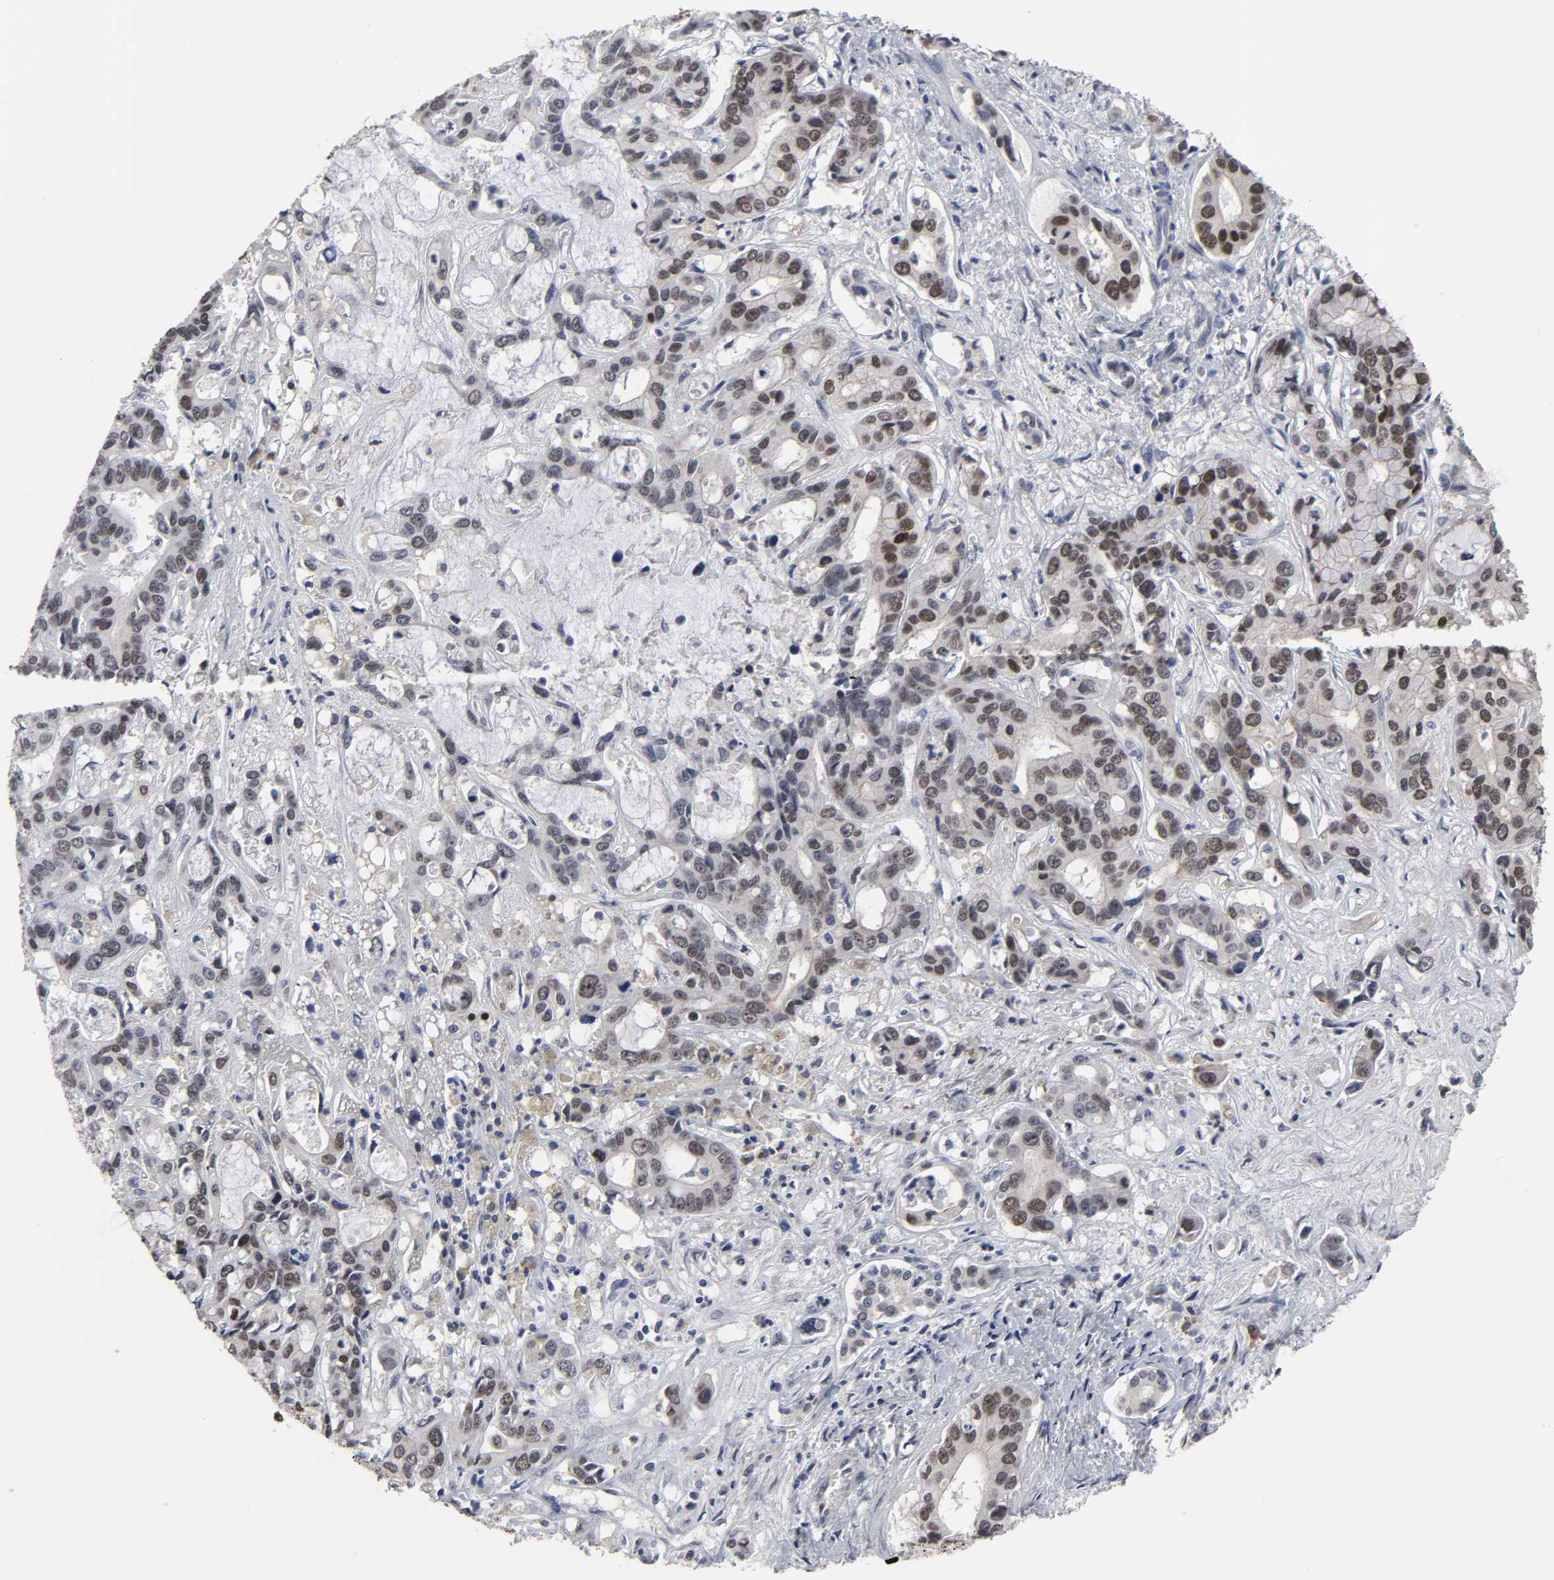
{"staining": {"intensity": "moderate", "quantity": "25%-75%", "location": "nuclear"}, "tissue": "liver cancer", "cell_type": "Tumor cells", "image_type": "cancer", "snomed": [{"axis": "morphology", "description": "Cholangiocarcinoma"}, {"axis": "topography", "description": "Liver"}], "caption": "Immunohistochemical staining of liver cancer displays medium levels of moderate nuclear protein positivity in approximately 25%-75% of tumor cells. Ihc stains the protein in brown and the nuclei are stained blue.", "gene": "HNF4A", "patient": {"sex": "female", "age": 65}}